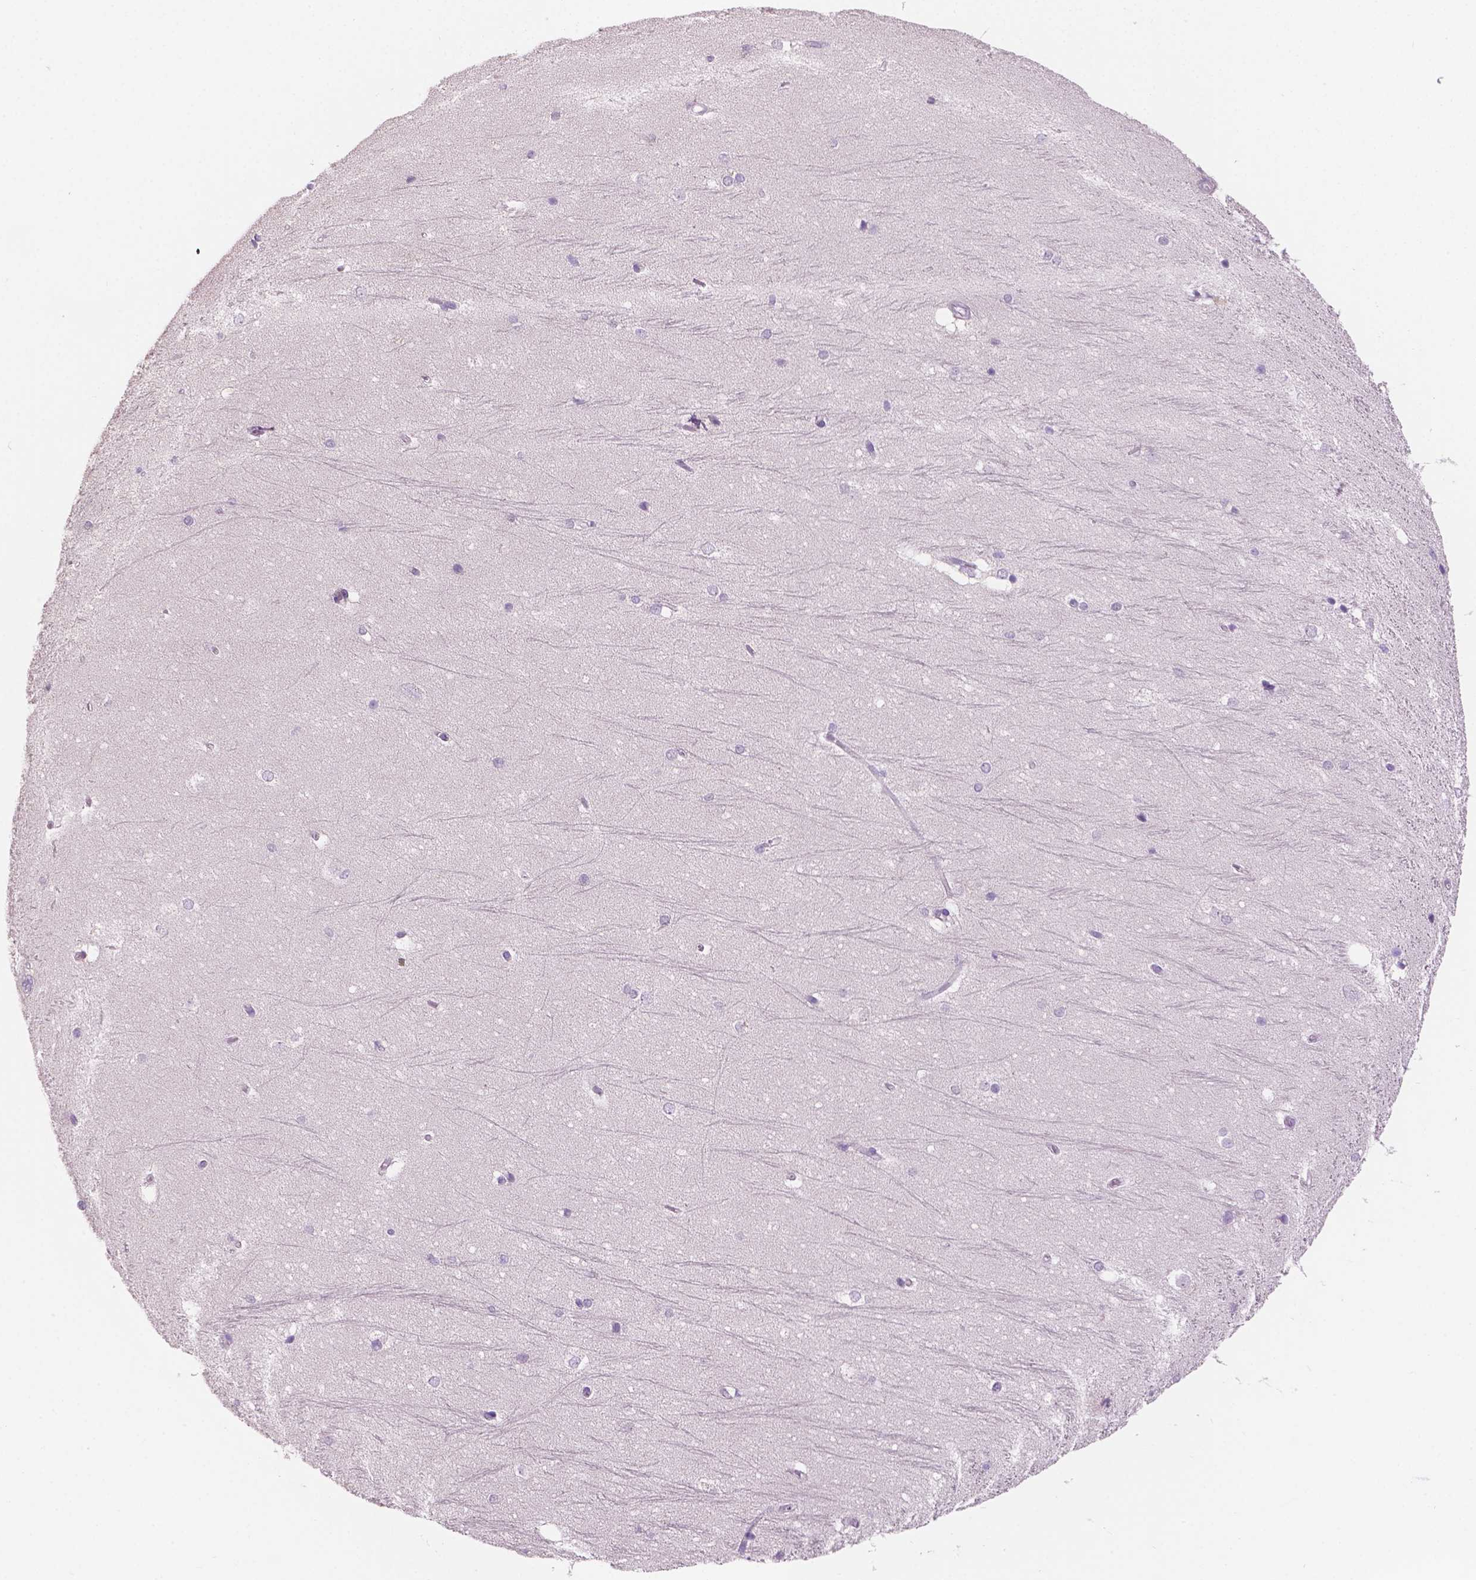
{"staining": {"intensity": "negative", "quantity": "none", "location": "none"}, "tissue": "hippocampus", "cell_type": "Glial cells", "image_type": "normal", "snomed": [{"axis": "morphology", "description": "Normal tissue, NOS"}, {"axis": "topography", "description": "Cerebral cortex"}, {"axis": "topography", "description": "Hippocampus"}], "caption": "Immunohistochemistry (IHC) image of benign hippocampus: human hippocampus stained with DAB (3,3'-diaminobenzidine) shows no significant protein positivity in glial cells.", "gene": "SBSN", "patient": {"sex": "female", "age": 19}}